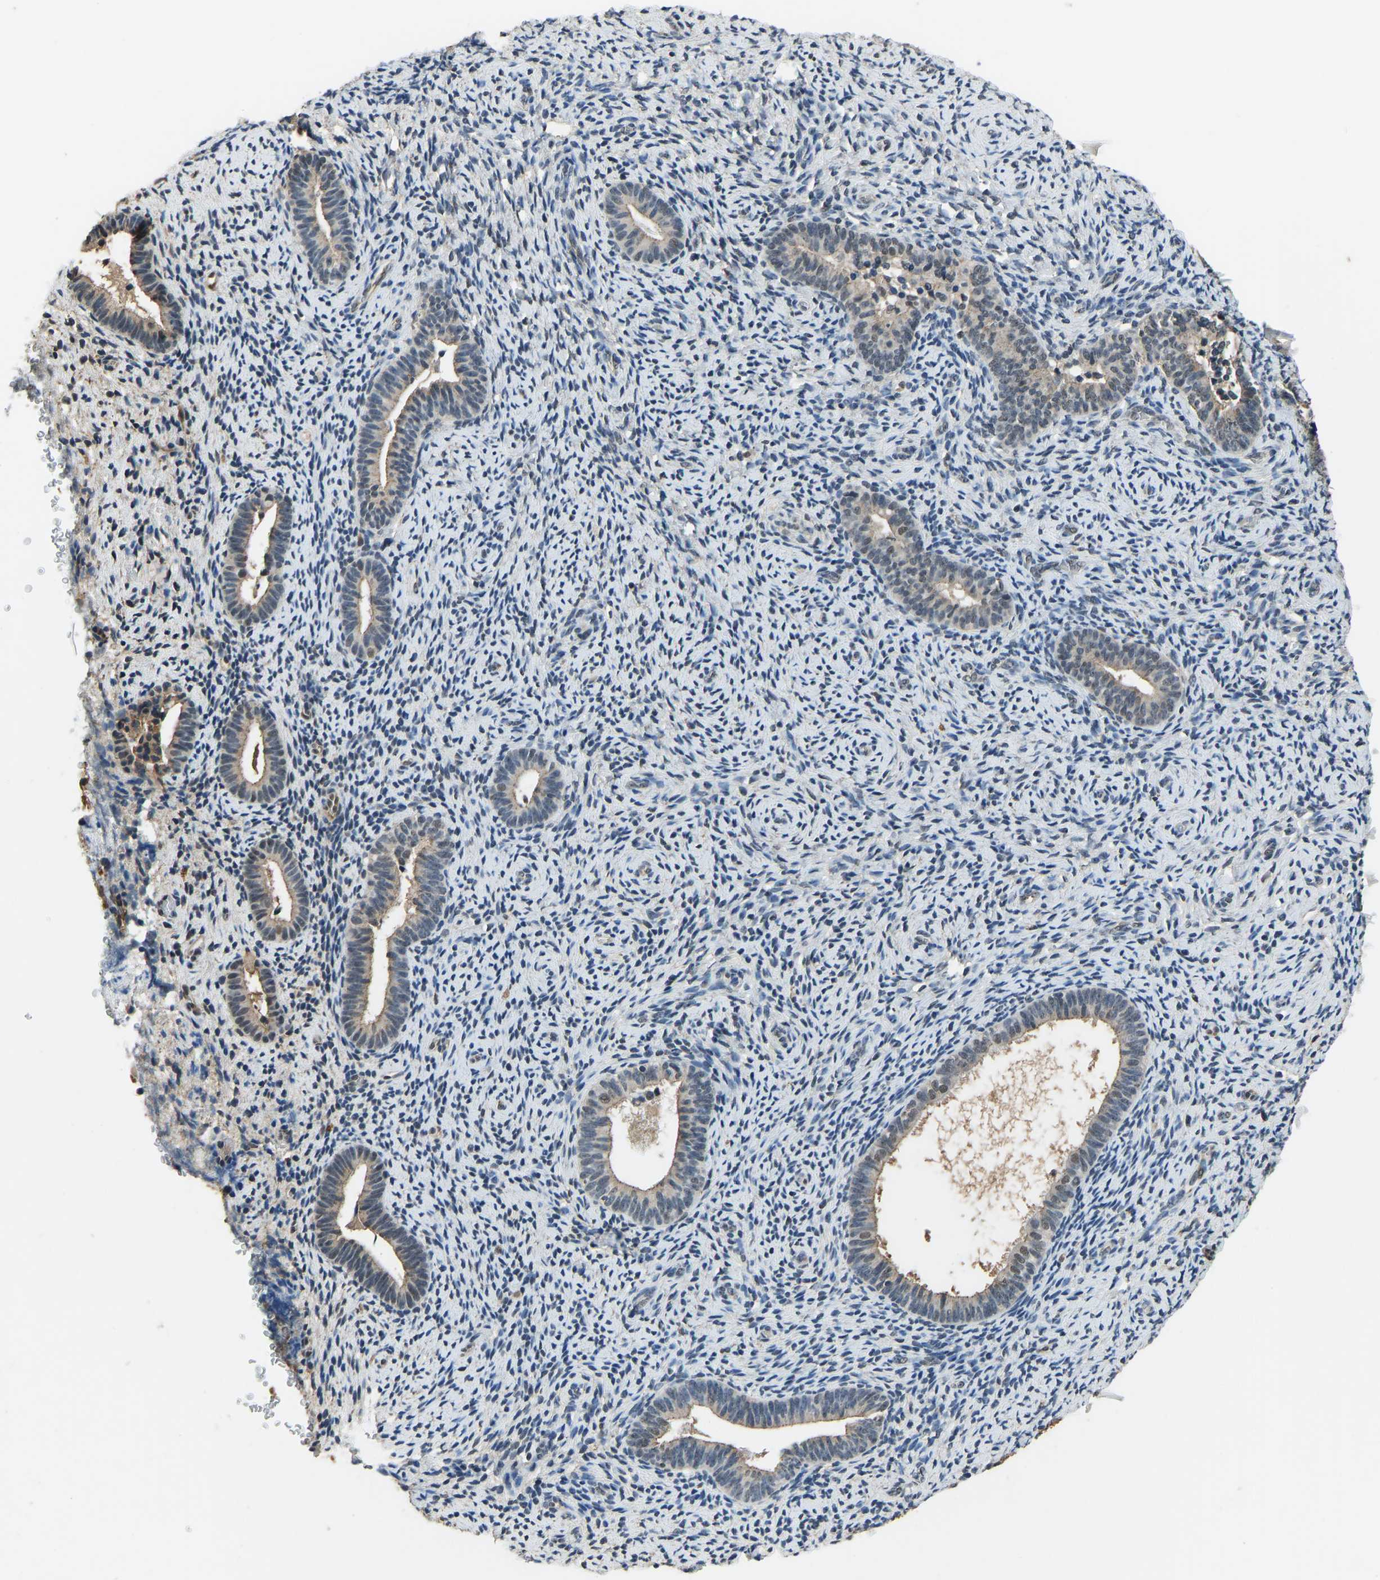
{"staining": {"intensity": "negative", "quantity": "none", "location": "none"}, "tissue": "endometrium", "cell_type": "Cells in endometrial stroma", "image_type": "normal", "snomed": [{"axis": "morphology", "description": "Normal tissue, NOS"}, {"axis": "topography", "description": "Endometrium"}], "caption": "IHC histopathology image of benign endometrium stained for a protein (brown), which reveals no staining in cells in endometrial stroma. (Stains: DAB (3,3'-diaminobenzidine) IHC with hematoxylin counter stain, Microscopy: brightfield microscopy at high magnification).", "gene": "TOX4", "patient": {"sex": "female", "age": 51}}